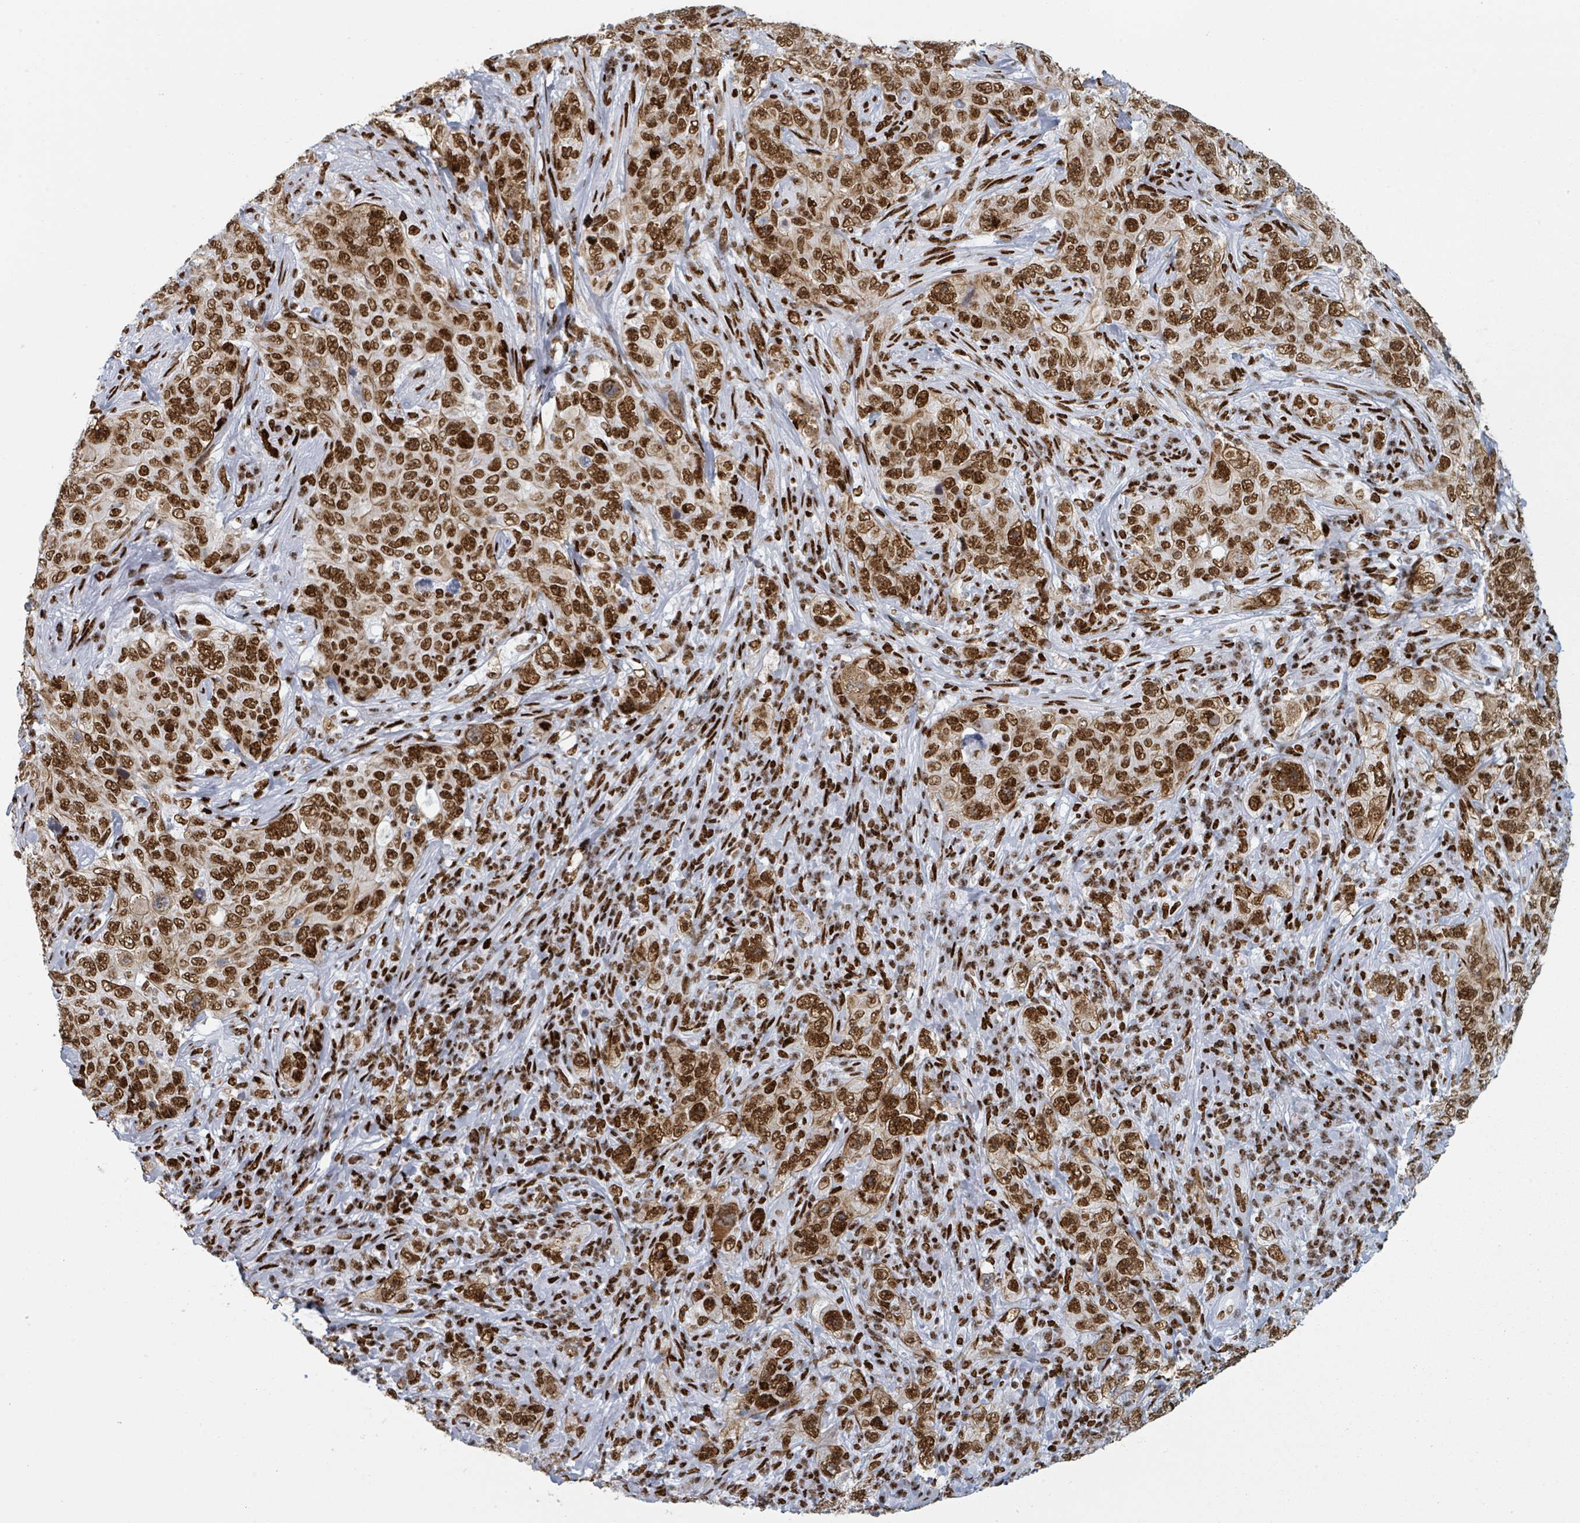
{"staining": {"intensity": "strong", "quantity": ">75%", "location": "nuclear"}, "tissue": "pancreatic cancer", "cell_type": "Tumor cells", "image_type": "cancer", "snomed": [{"axis": "morphology", "description": "Adenocarcinoma, NOS"}, {"axis": "topography", "description": "Pancreas"}], "caption": "Human pancreatic cancer (adenocarcinoma) stained with a brown dye exhibits strong nuclear positive expression in about >75% of tumor cells.", "gene": "DHX16", "patient": {"sex": "male", "age": 68}}